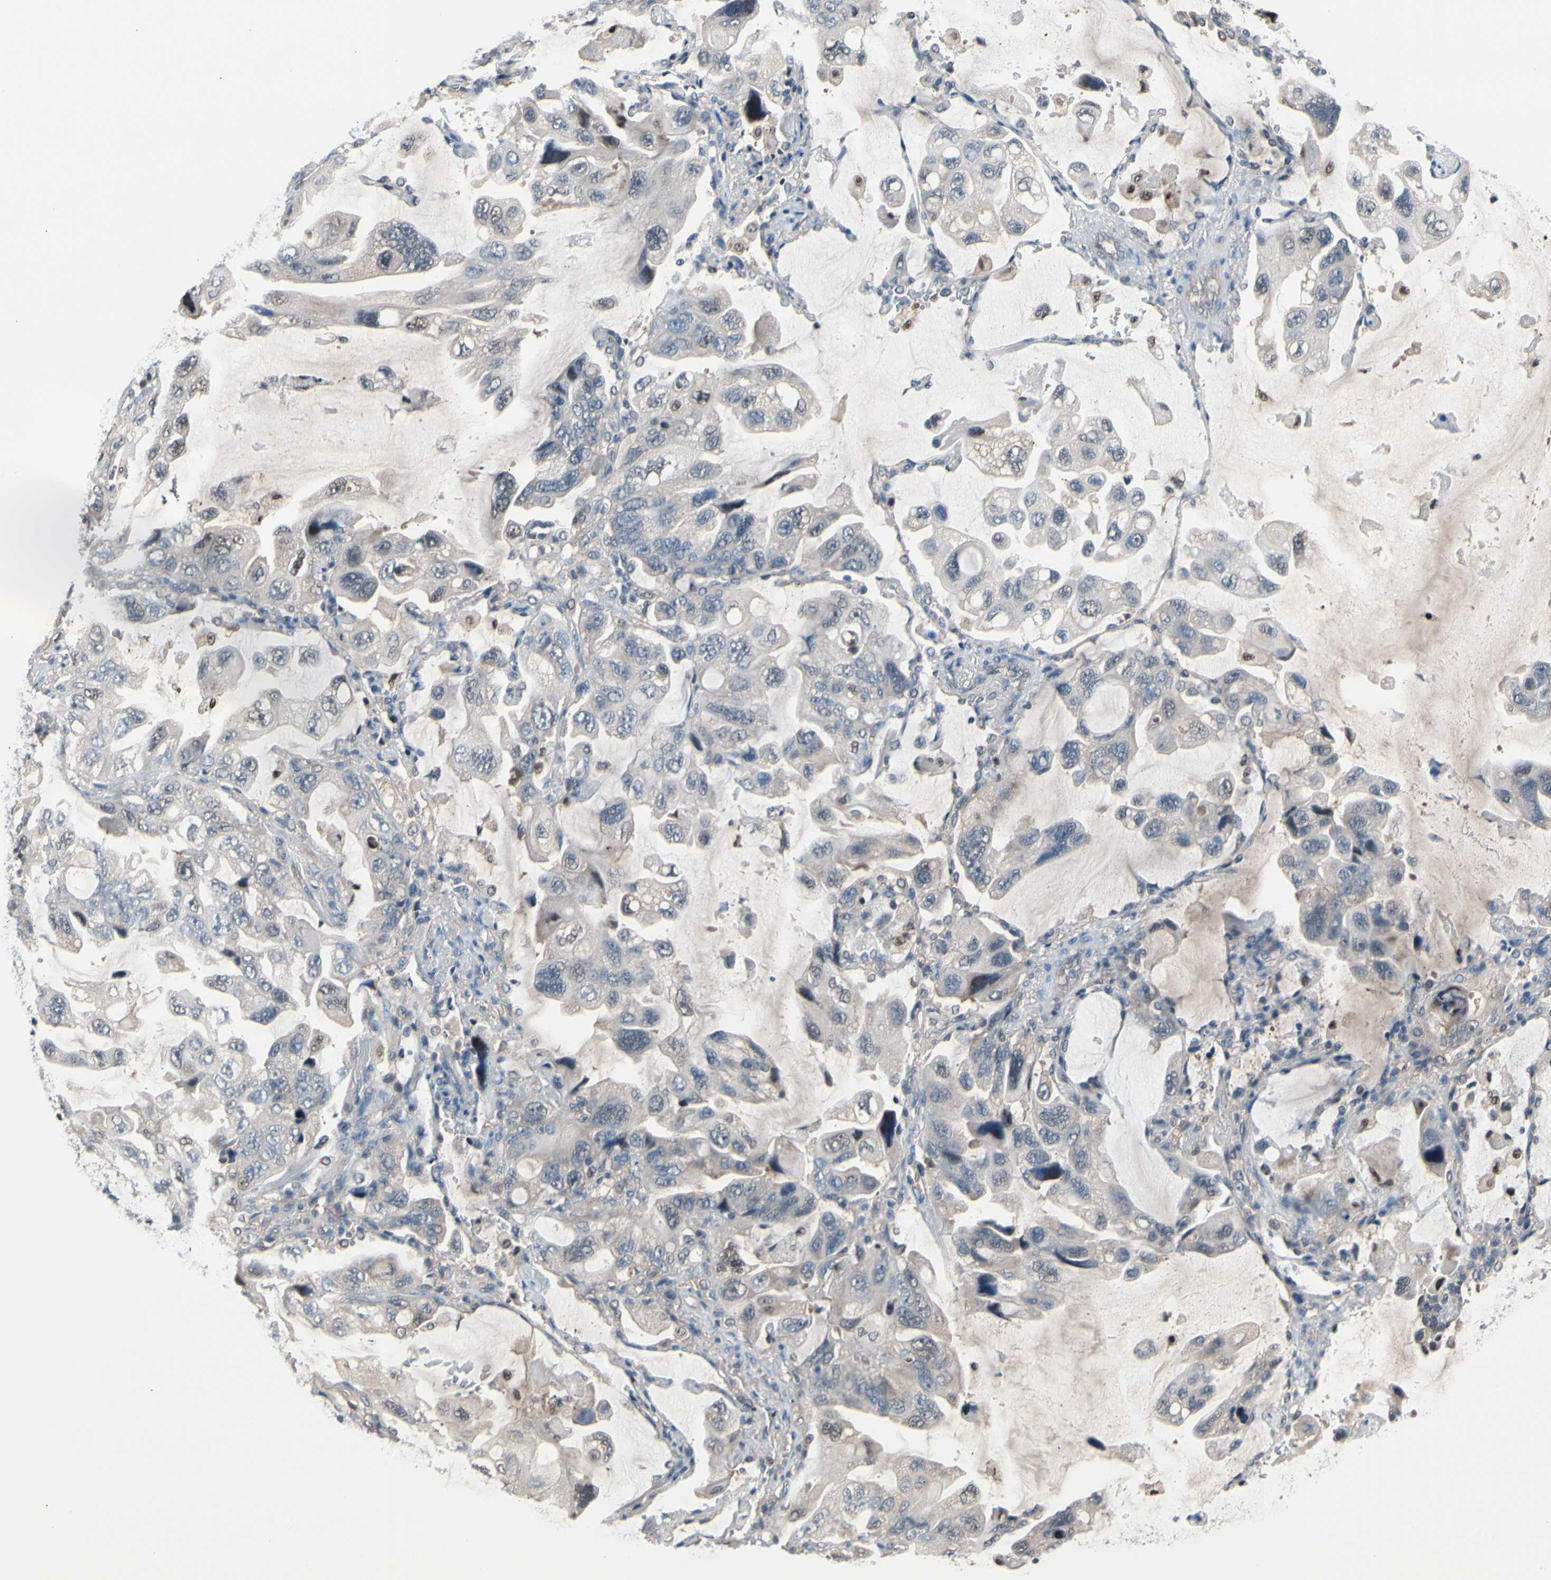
{"staining": {"intensity": "weak", "quantity": "<25%", "location": "cytoplasmic/membranous"}, "tissue": "lung cancer", "cell_type": "Tumor cells", "image_type": "cancer", "snomed": [{"axis": "morphology", "description": "Squamous cell carcinoma, NOS"}, {"axis": "topography", "description": "Lung"}], "caption": "Squamous cell carcinoma (lung) was stained to show a protein in brown. There is no significant staining in tumor cells. (Brightfield microscopy of DAB (3,3'-diaminobenzidine) IHC at high magnification).", "gene": "PSMA2", "patient": {"sex": "female", "age": 73}}